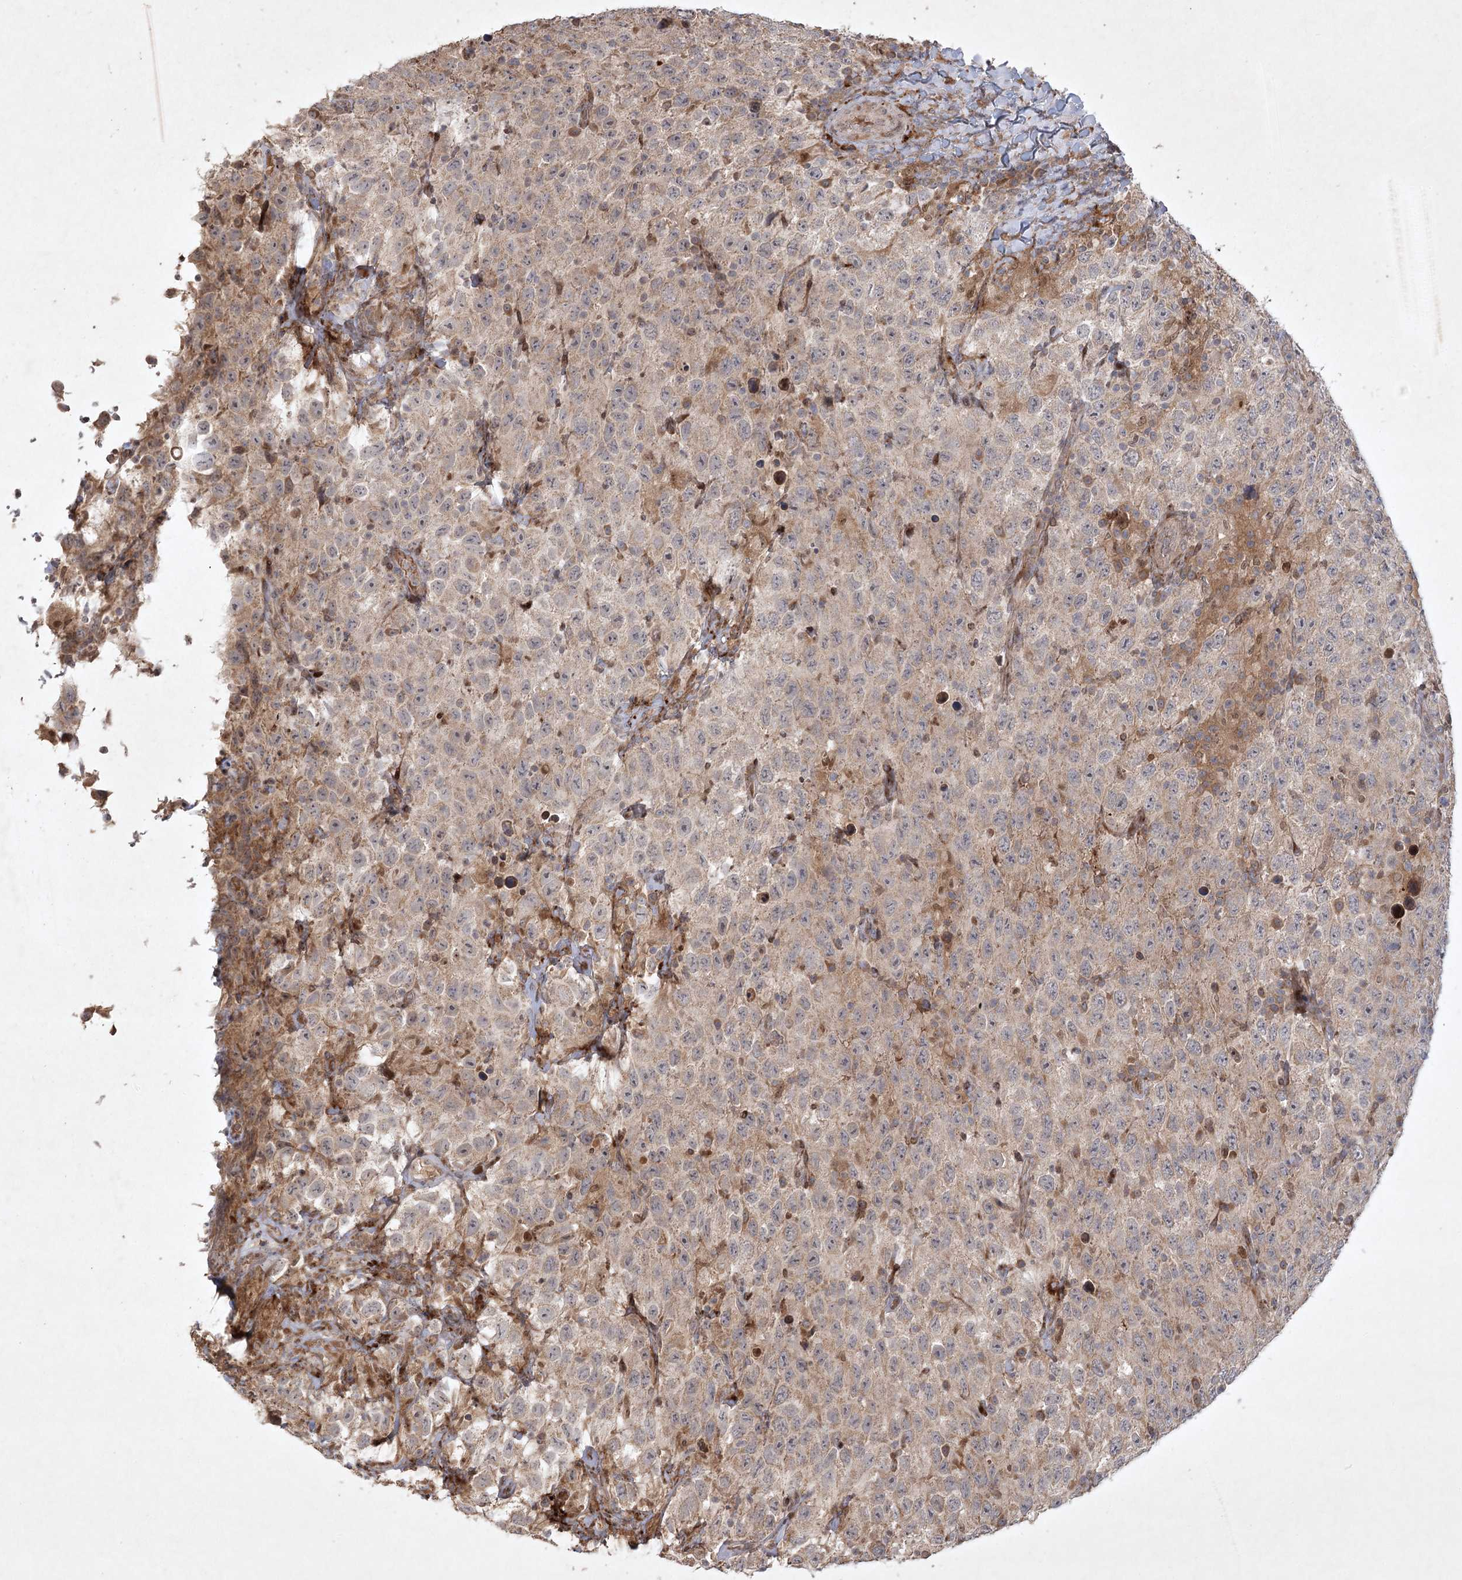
{"staining": {"intensity": "weak", "quantity": "<25%", "location": "cytoplasmic/membranous"}, "tissue": "testis cancer", "cell_type": "Tumor cells", "image_type": "cancer", "snomed": [{"axis": "morphology", "description": "Seminoma, NOS"}, {"axis": "topography", "description": "Testis"}], "caption": "The image demonstrates no staining of tumor cells in testis cancer (seminoma).", "gene": "KBTBD4", "patient": {"sex": "male", "age": 41}}